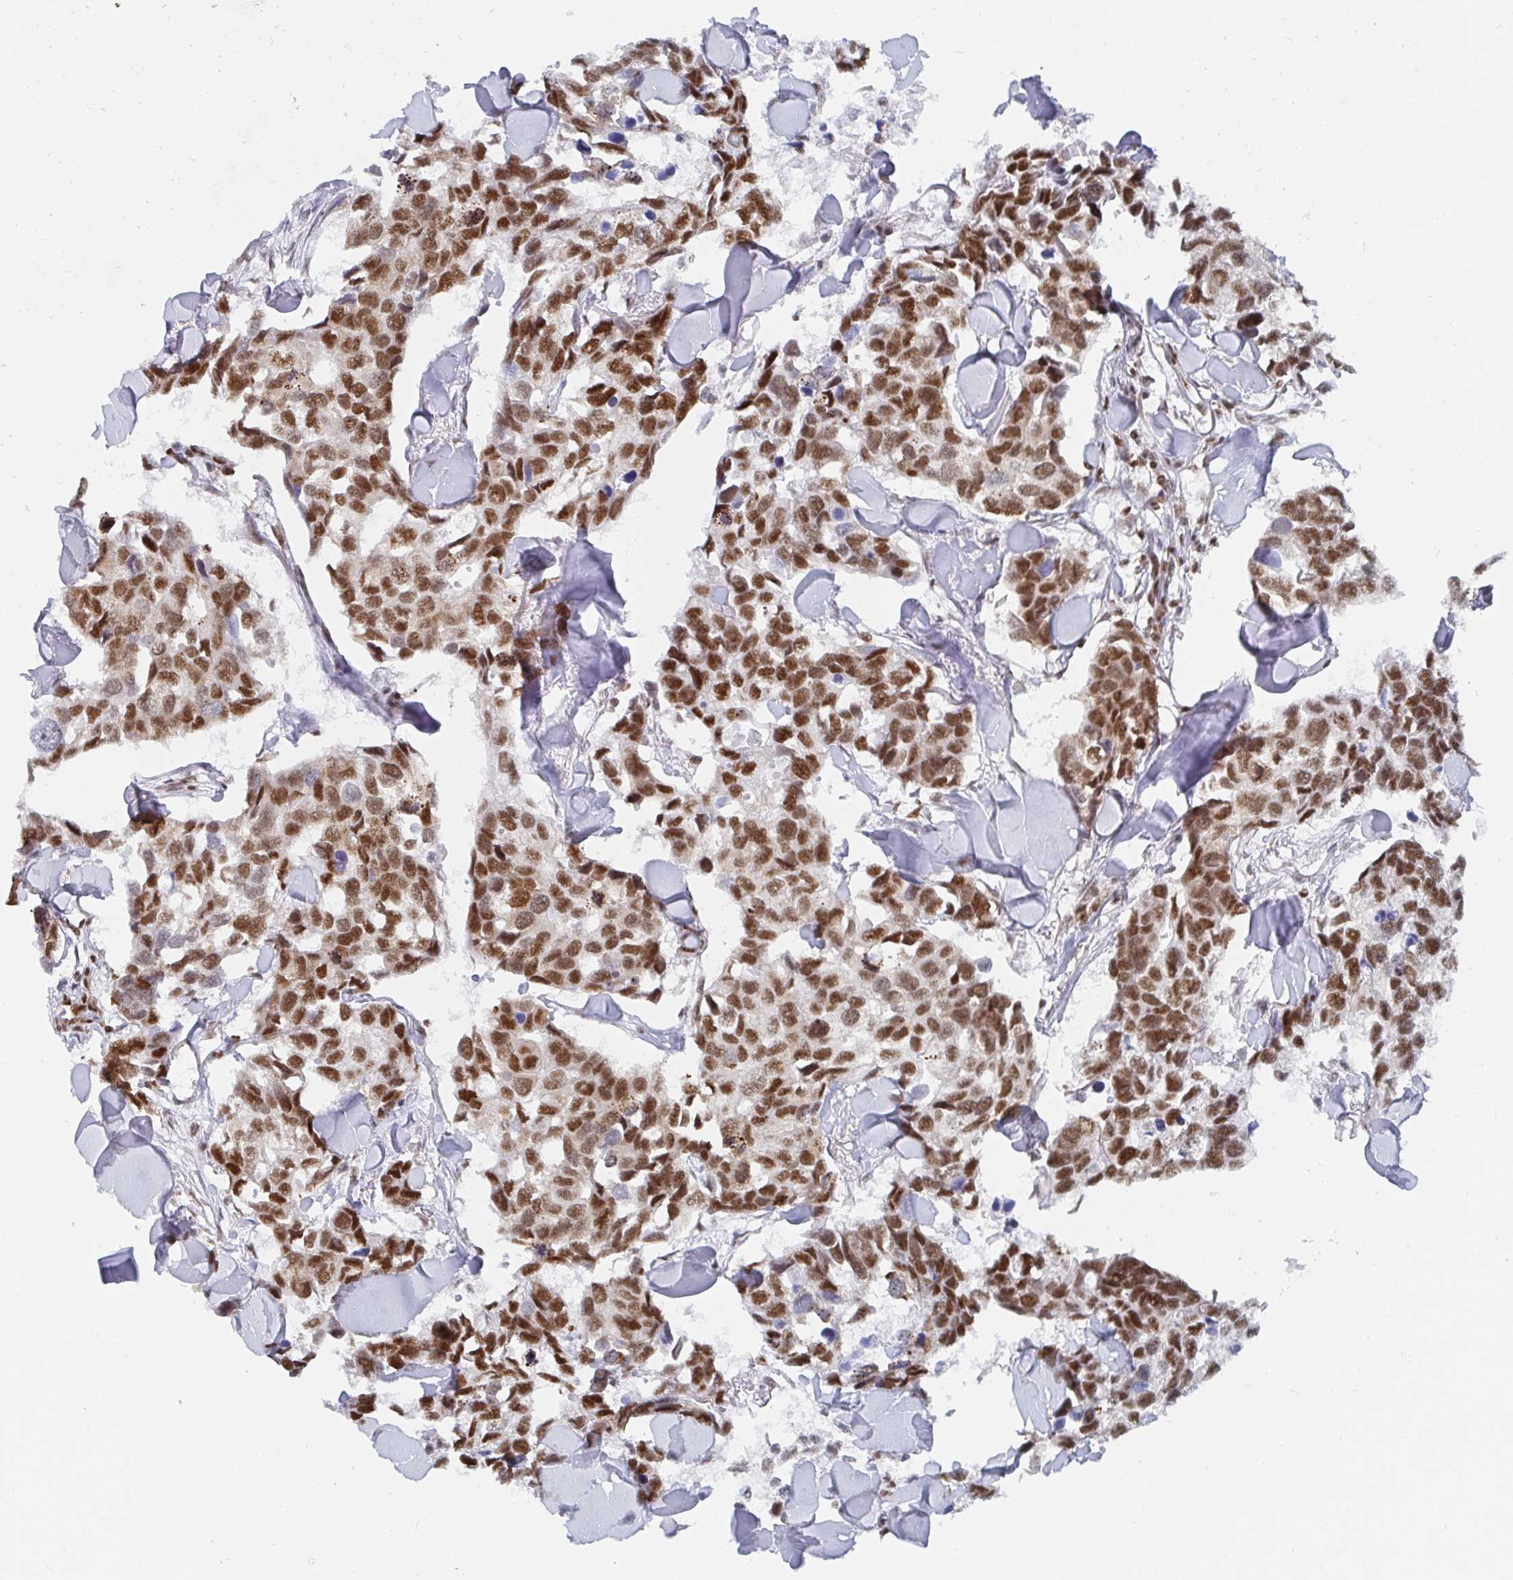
{"staining": {"intensity": "strong", "quantity": ">75%", "location": "nuclear"}, "tissue": "breast cancer", "cell_type": "Tumor cells", "image_type": "cancer", "snomed": [{"axis": "morphology", "description": "Duct carcinoma"}, {"axis": "topography", "description": "Breast"}], "caption": "Breast infiltrating ductal carcinoma stained for a protein shows strong nuclear positivity in tumor cells.", "gene": "EWSR1", "patient": {"sex": "female", "age": 83}}